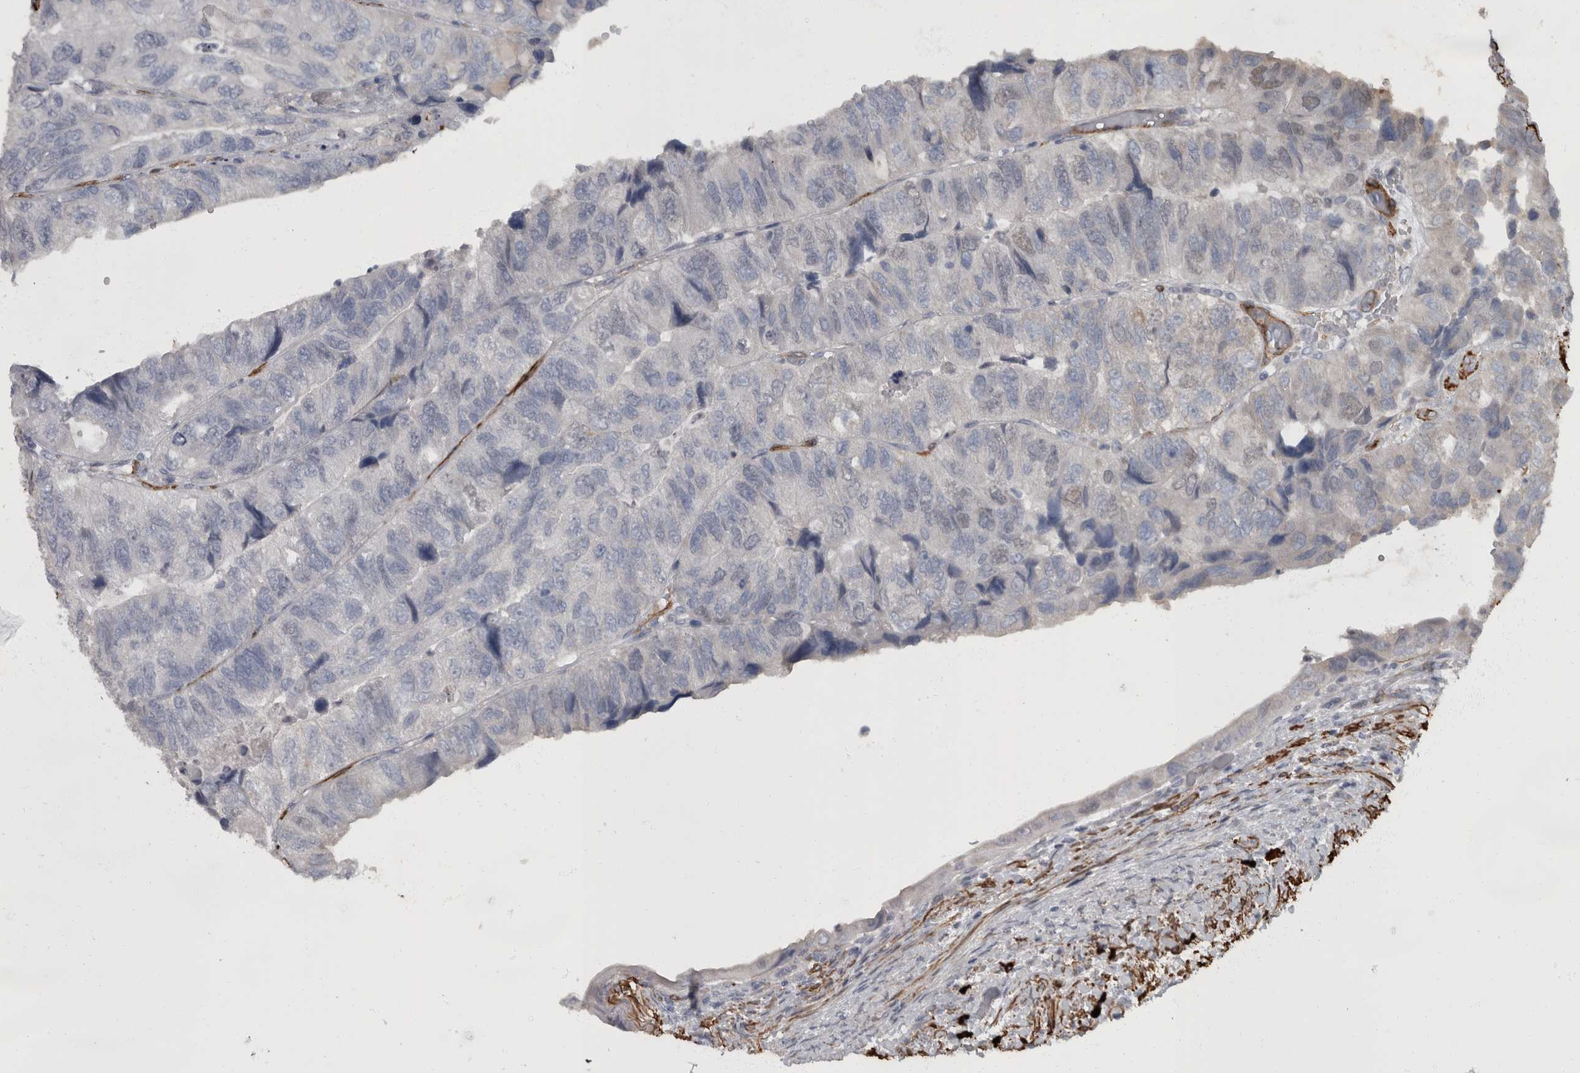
{"staining": {"intensity": "negative", "quantity": "none", "location": "none"}, "tissue": "colorectal cancer", "cell_type": "Tumor cells", "image_type": "cancer", "snomed": [{"axis": "morphology", "description": "Adenocarcinoma, NOS"}, {"axis": "topography", "description": "Rectum"}], "caption": "This is an immunohistochemistry photomicrograph of human colorectal cancer (adenocarcinoma). There is no positivity in tumor cells.", "gene": "MASTL", "patient": {"sex": "male", "age": 63}}